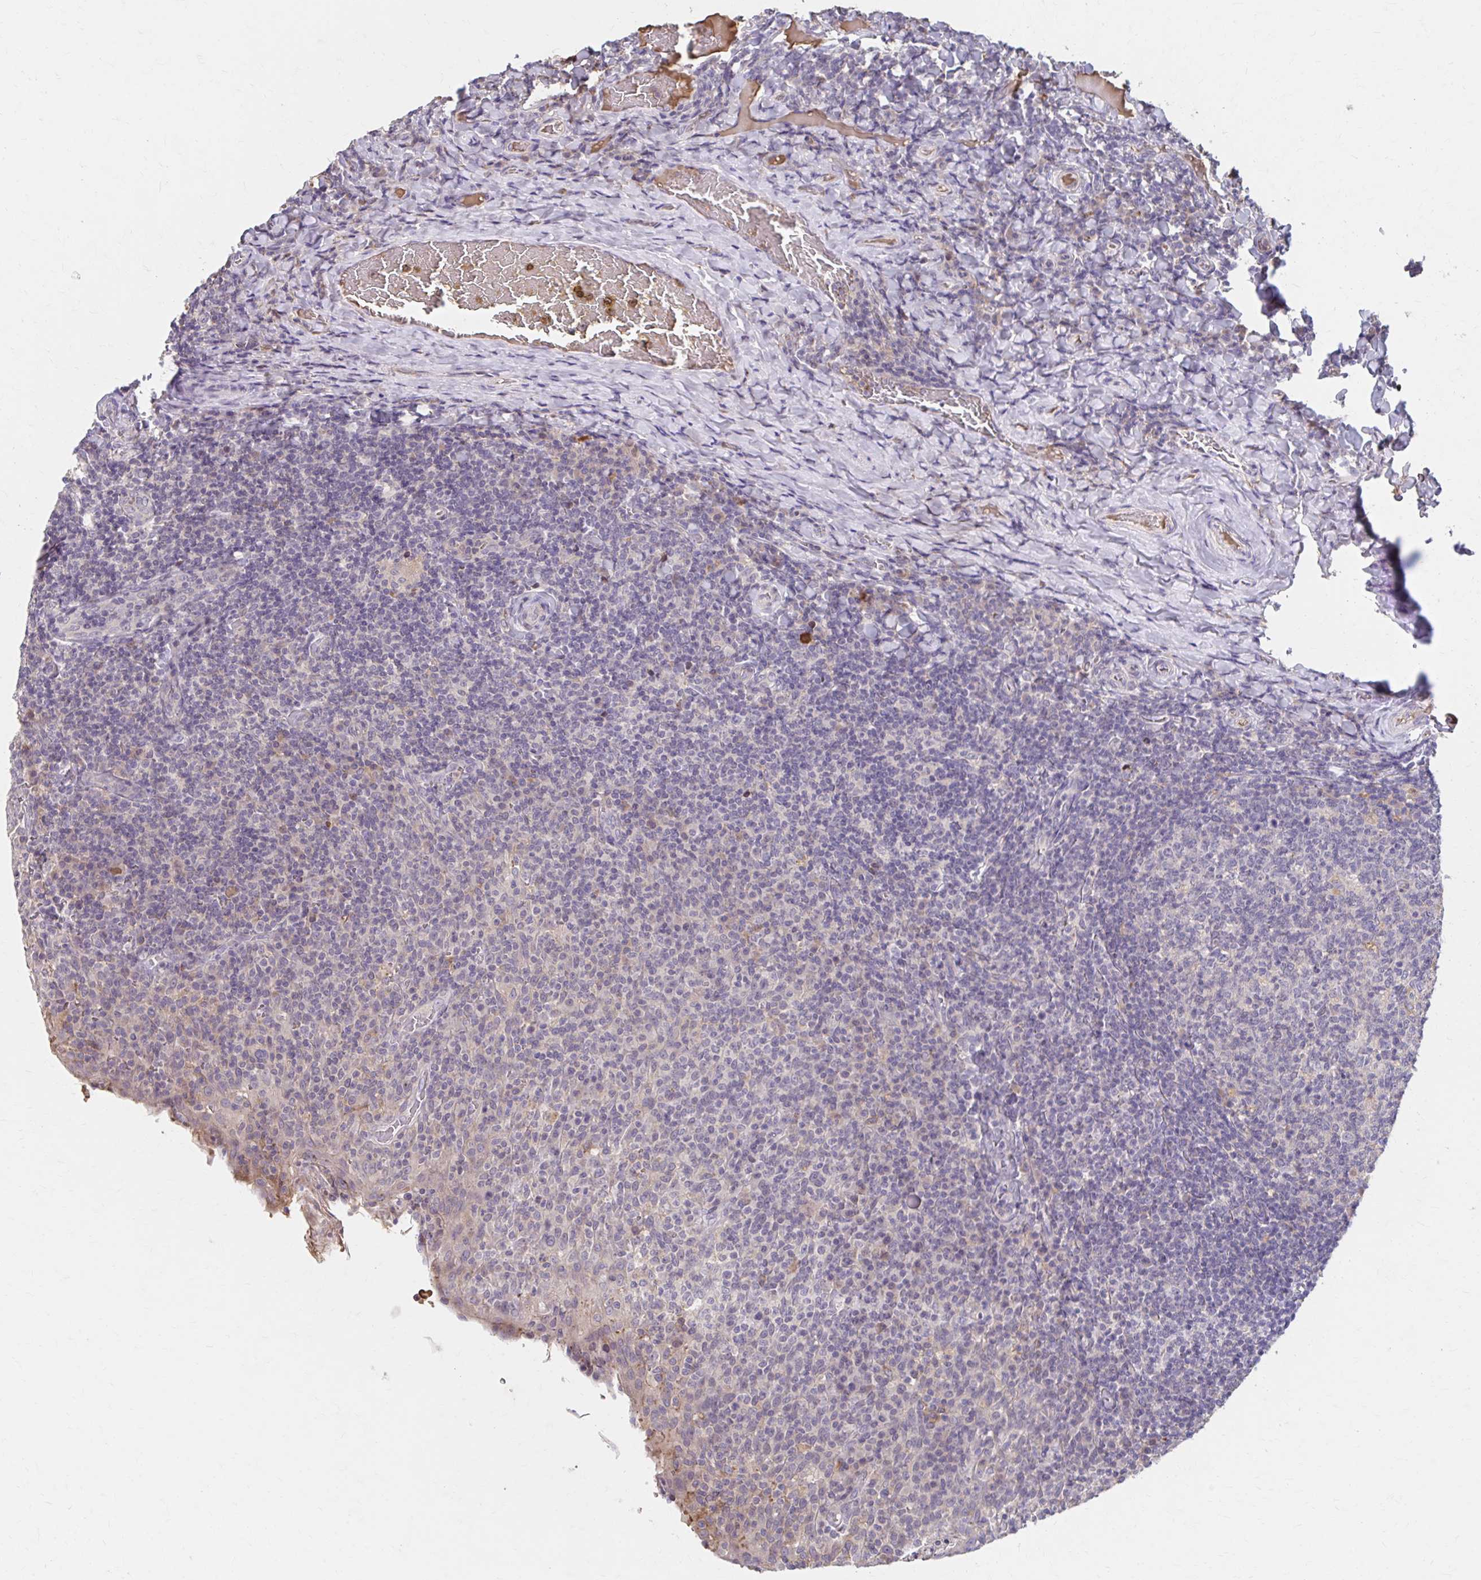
{"staining": {"intensity": "negative", "quantity": "none", "location": "none"}, "tissue": "tonsil", "cell_type": "Germinal center cells", "image_type": "normal", "snomed": [{"axis": "morphology", "description": "Normal tissue, NOS"}, {"axis": "topography", "description": "Tonsil"}], "caption": "Immunohistochemical staining of unremarkable human tonsil displays no significant positivity in germinal center cells.", "gene": "HMGCS2", "patient": {"sex": "female", "age": 10}}